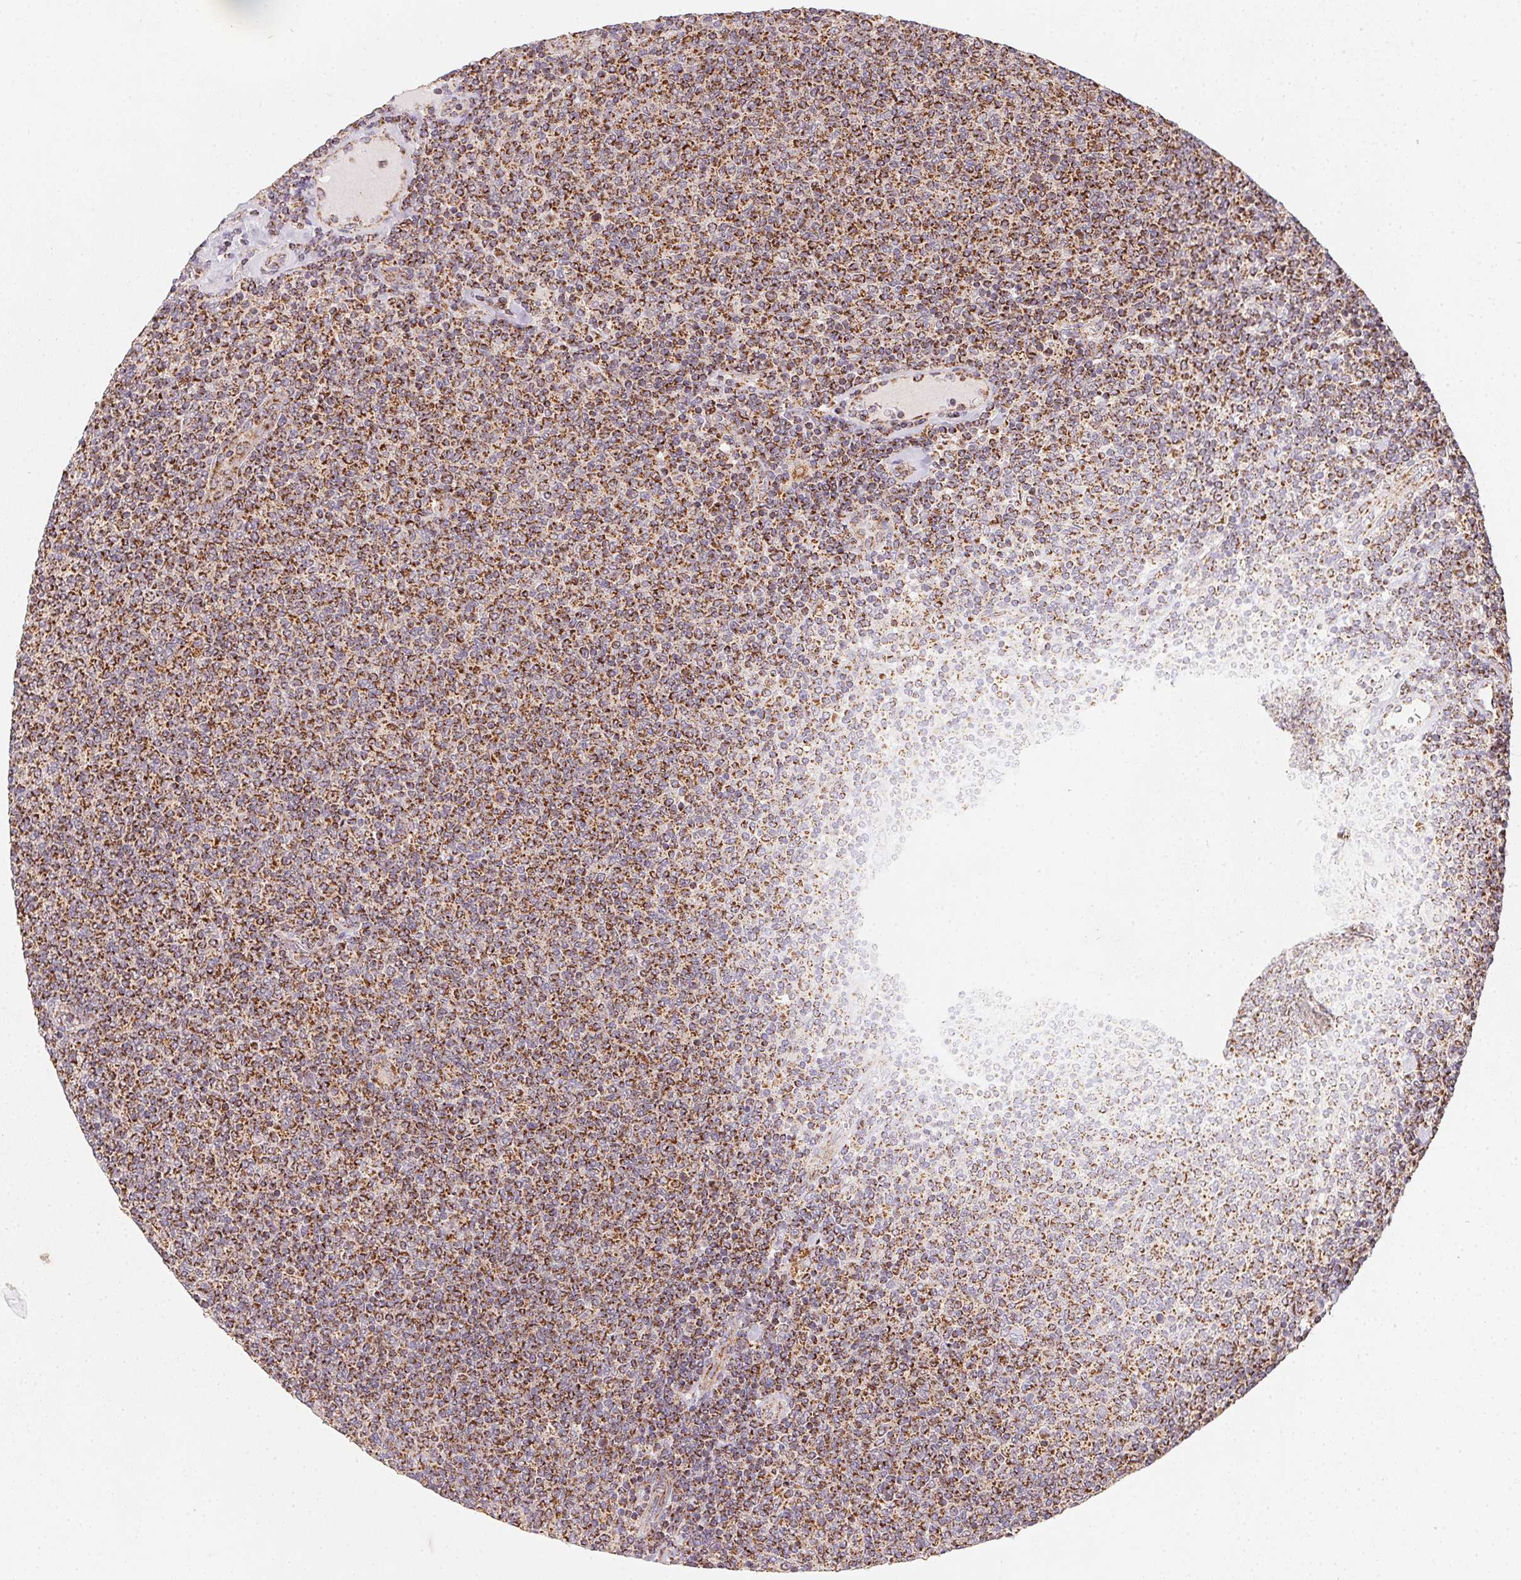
{"staining": {"intensity": "moderate", "quantity": ">75%", "location": "cytoplasmic/membranous"}, "tissue": "lymphoma", "cell_type": "Tumor cells", "image_type": "cancer", "snomed": [{"axis": "morphology", "description": "Malignant lymphoma, non-Hodgkin's type, Low grade"}, {"axis": "topography", "description": "Lymph node"}], "caption": "An immunohistochemistry image of tumor tissue is shown. Protein staining in brown highlights moderate cytoplasmic/membranous positivity in lymphoma within tumor cells.", "gene": "NDUFS6", "patient": {"sex": "male", "age": 52}}